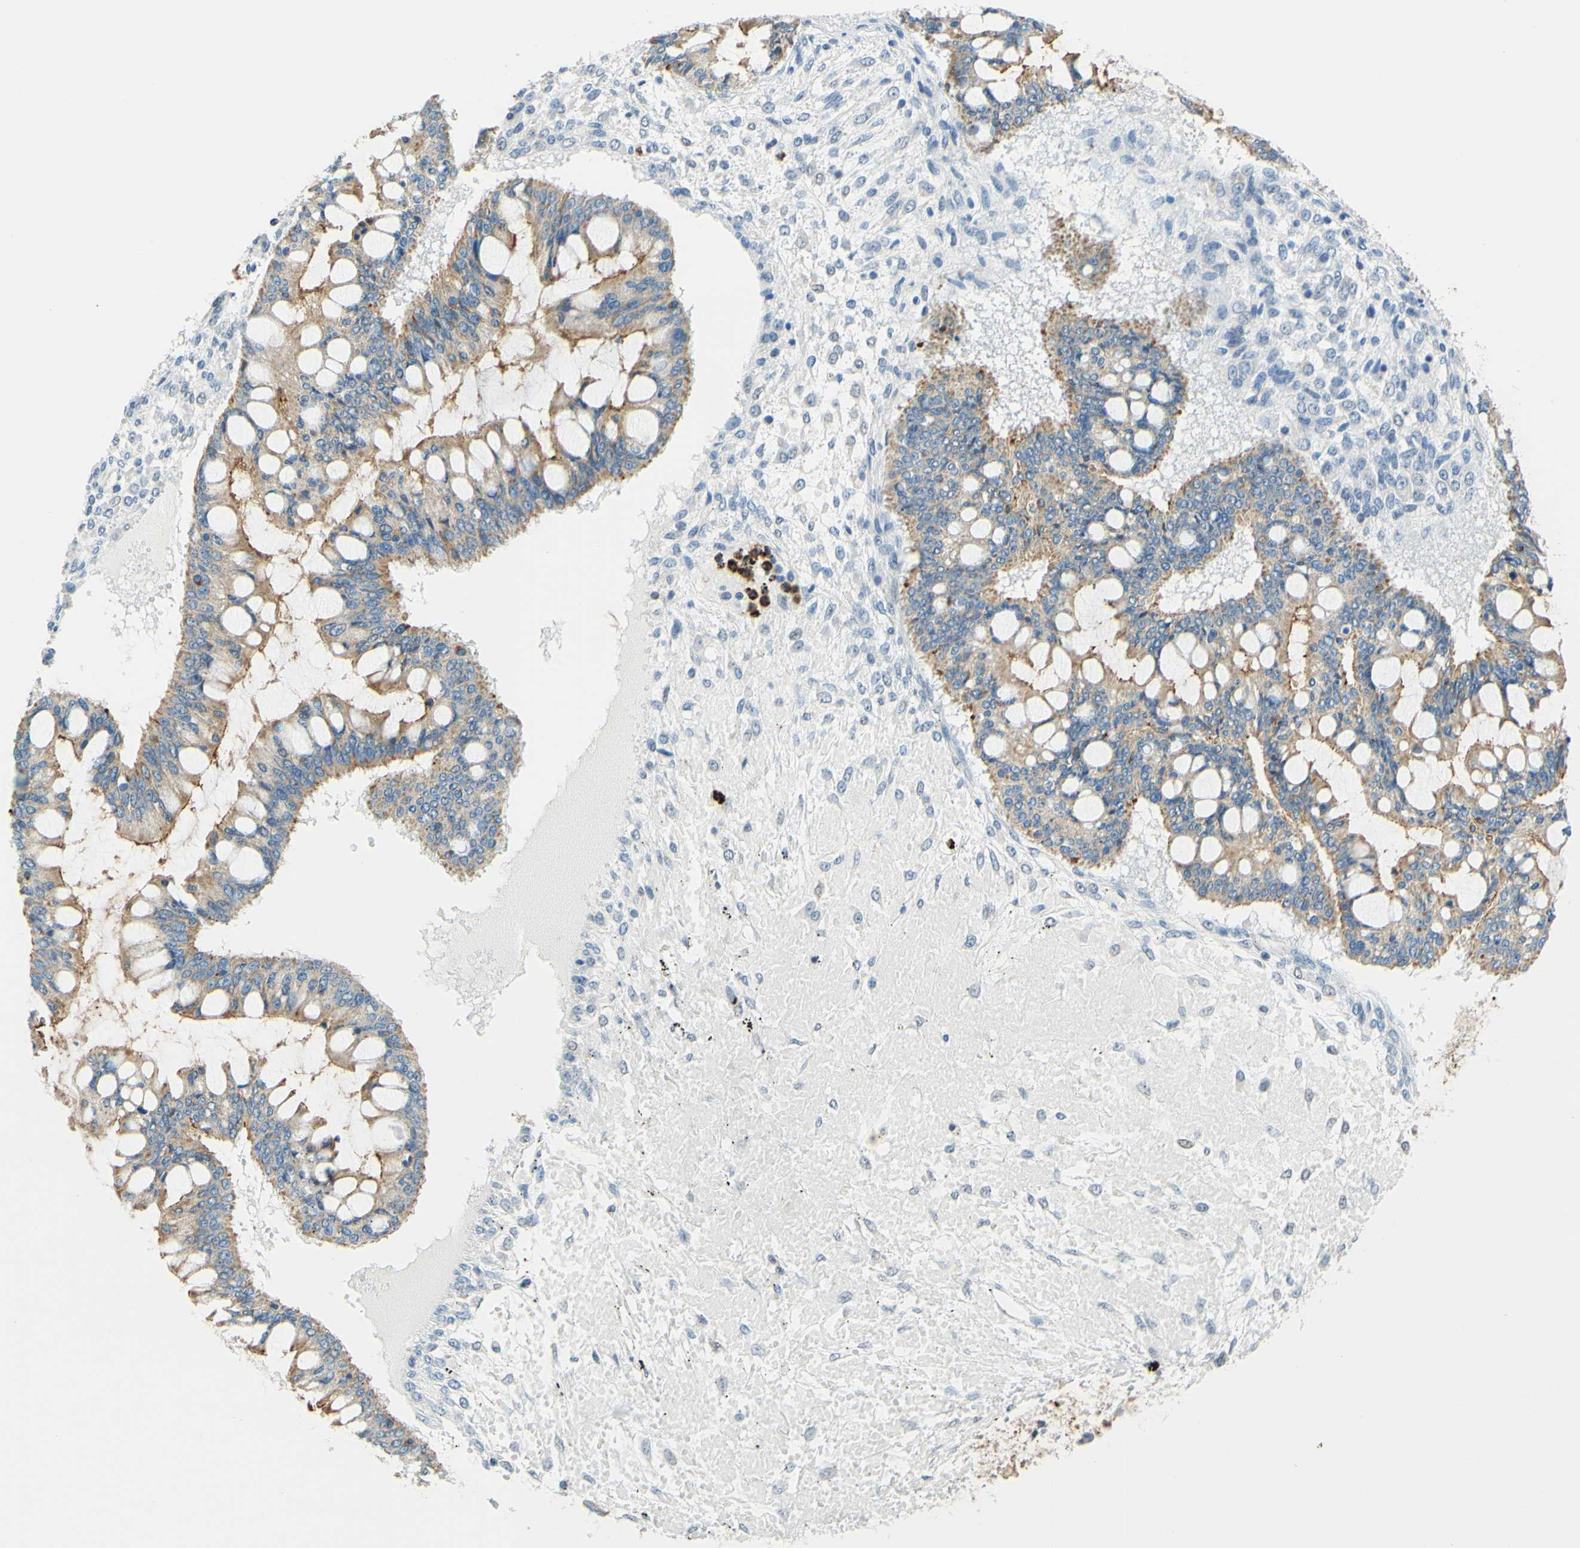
{"staining": {"intensity": "moderate", "quantity": ">75%", "location": "cytoplasmic/membranous"}, "tissue": "ovarian cancer", "cell_type": "Tumor cells", "image_type": "cancer", "snomed": [{"axis": "morphology", "description": "Cystadenocarcinoma, mucinous, NOS"}, {"axis": "topography", "description": "Ovary"}], "caption": "Brown immunohistochemical staining in ovarian cancer demonstrates moderate cytoplasmic/membranous staining in approximately >75% of tumor cells.", "gene": "TREM2", "patient": {"sex": "female", "age": 73}}